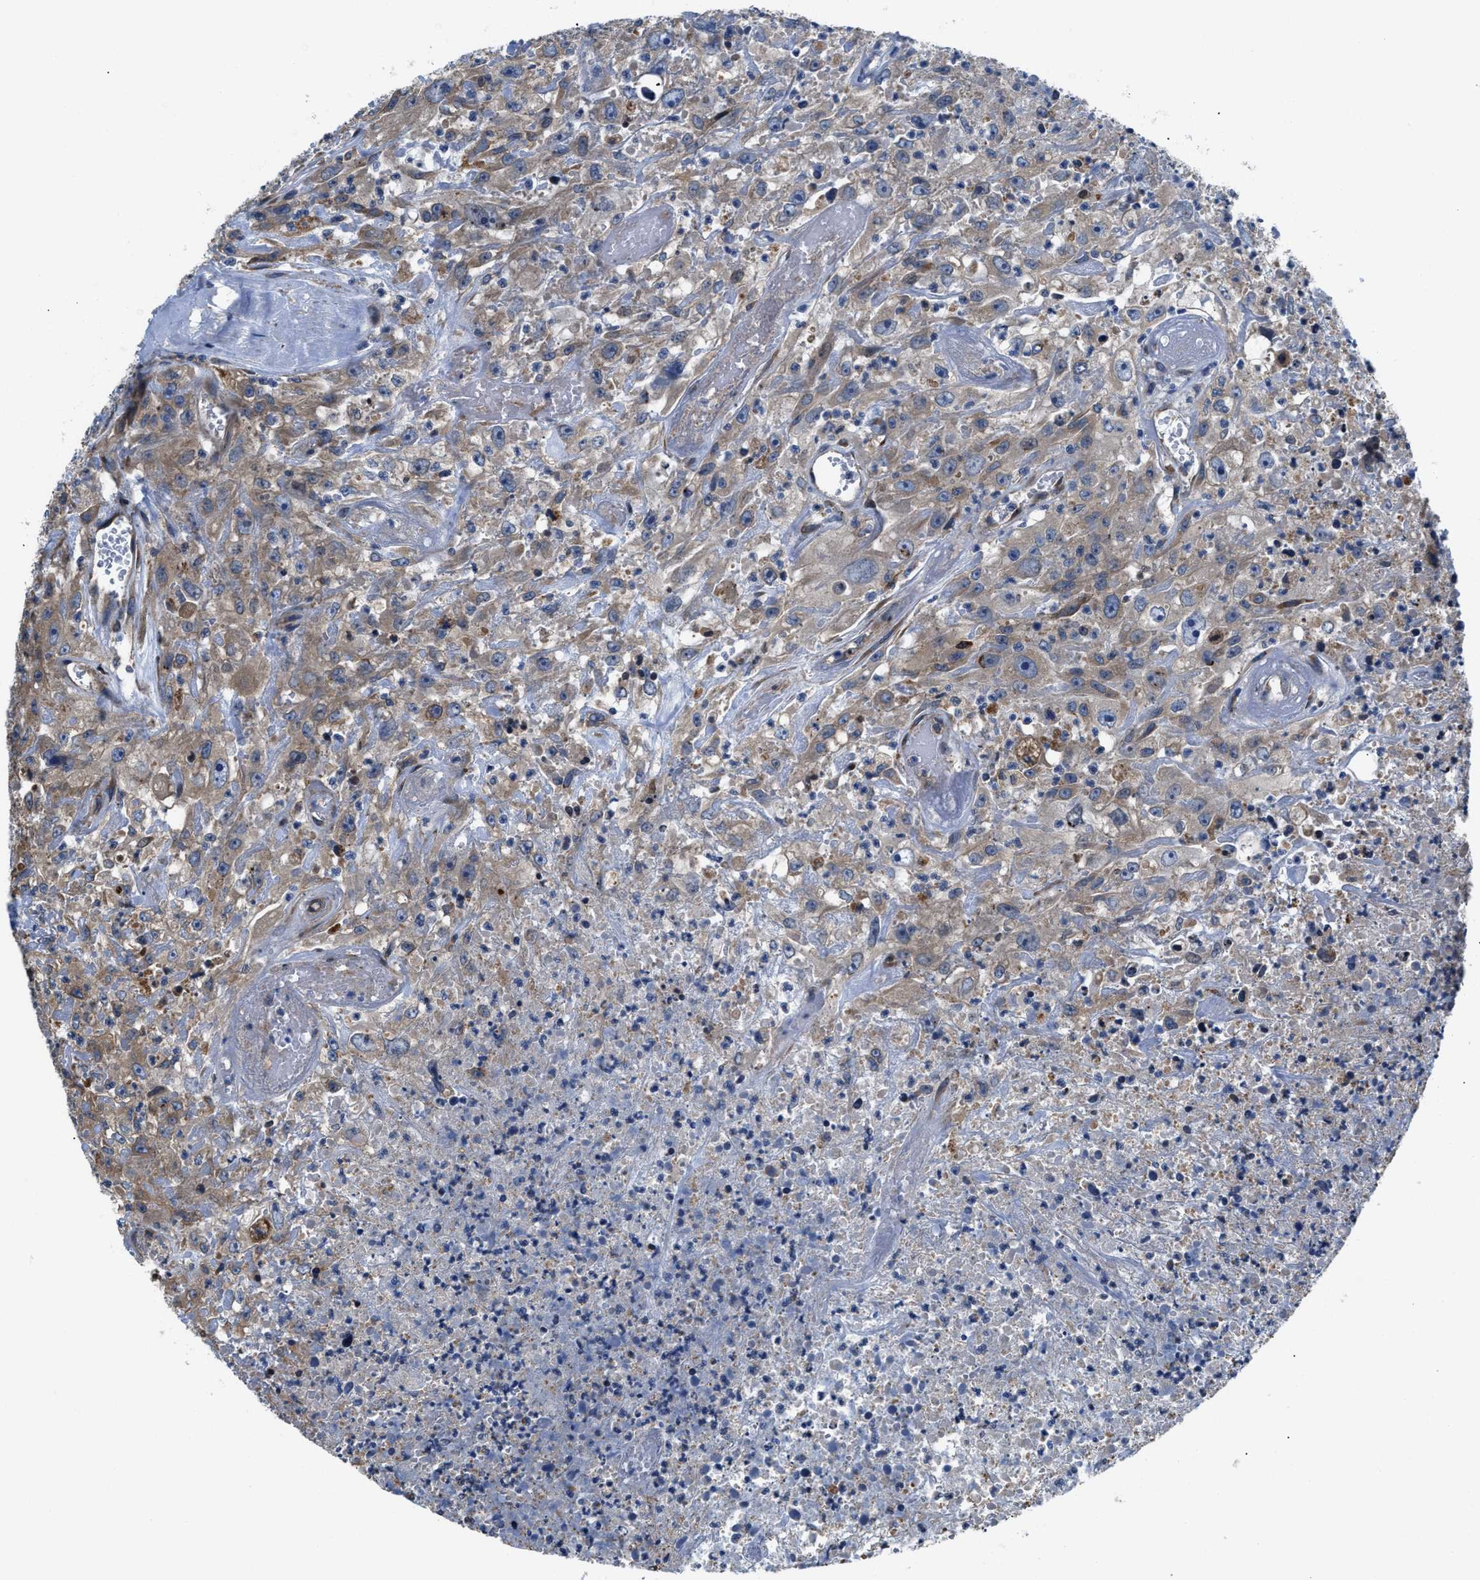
{"staining": {"intensity": "weak", "quantity": ">75%", "location": "cytoplasmic/membranous"}, "tissue": "urothelial cancer", "cell_type": "Tumor cells", "image_type": "cancer", "snomed": [{"axis": "morphology", "description": "Urothelial carcinoma, High grade"}, {"axis": "topography", "description": "Urinary bladder"}], "caption": "Protein positivity by immunohistochemistry (IHC) demonstrates weak cytoplasmic/membranous staining in about >75% of tumor cells in high-grade urothelial carcinoma. (Brightfield microscopy of DAB IHC at high magnification).", "gene": "CEP128", "patient": {"sex": "male", "age": 46}}